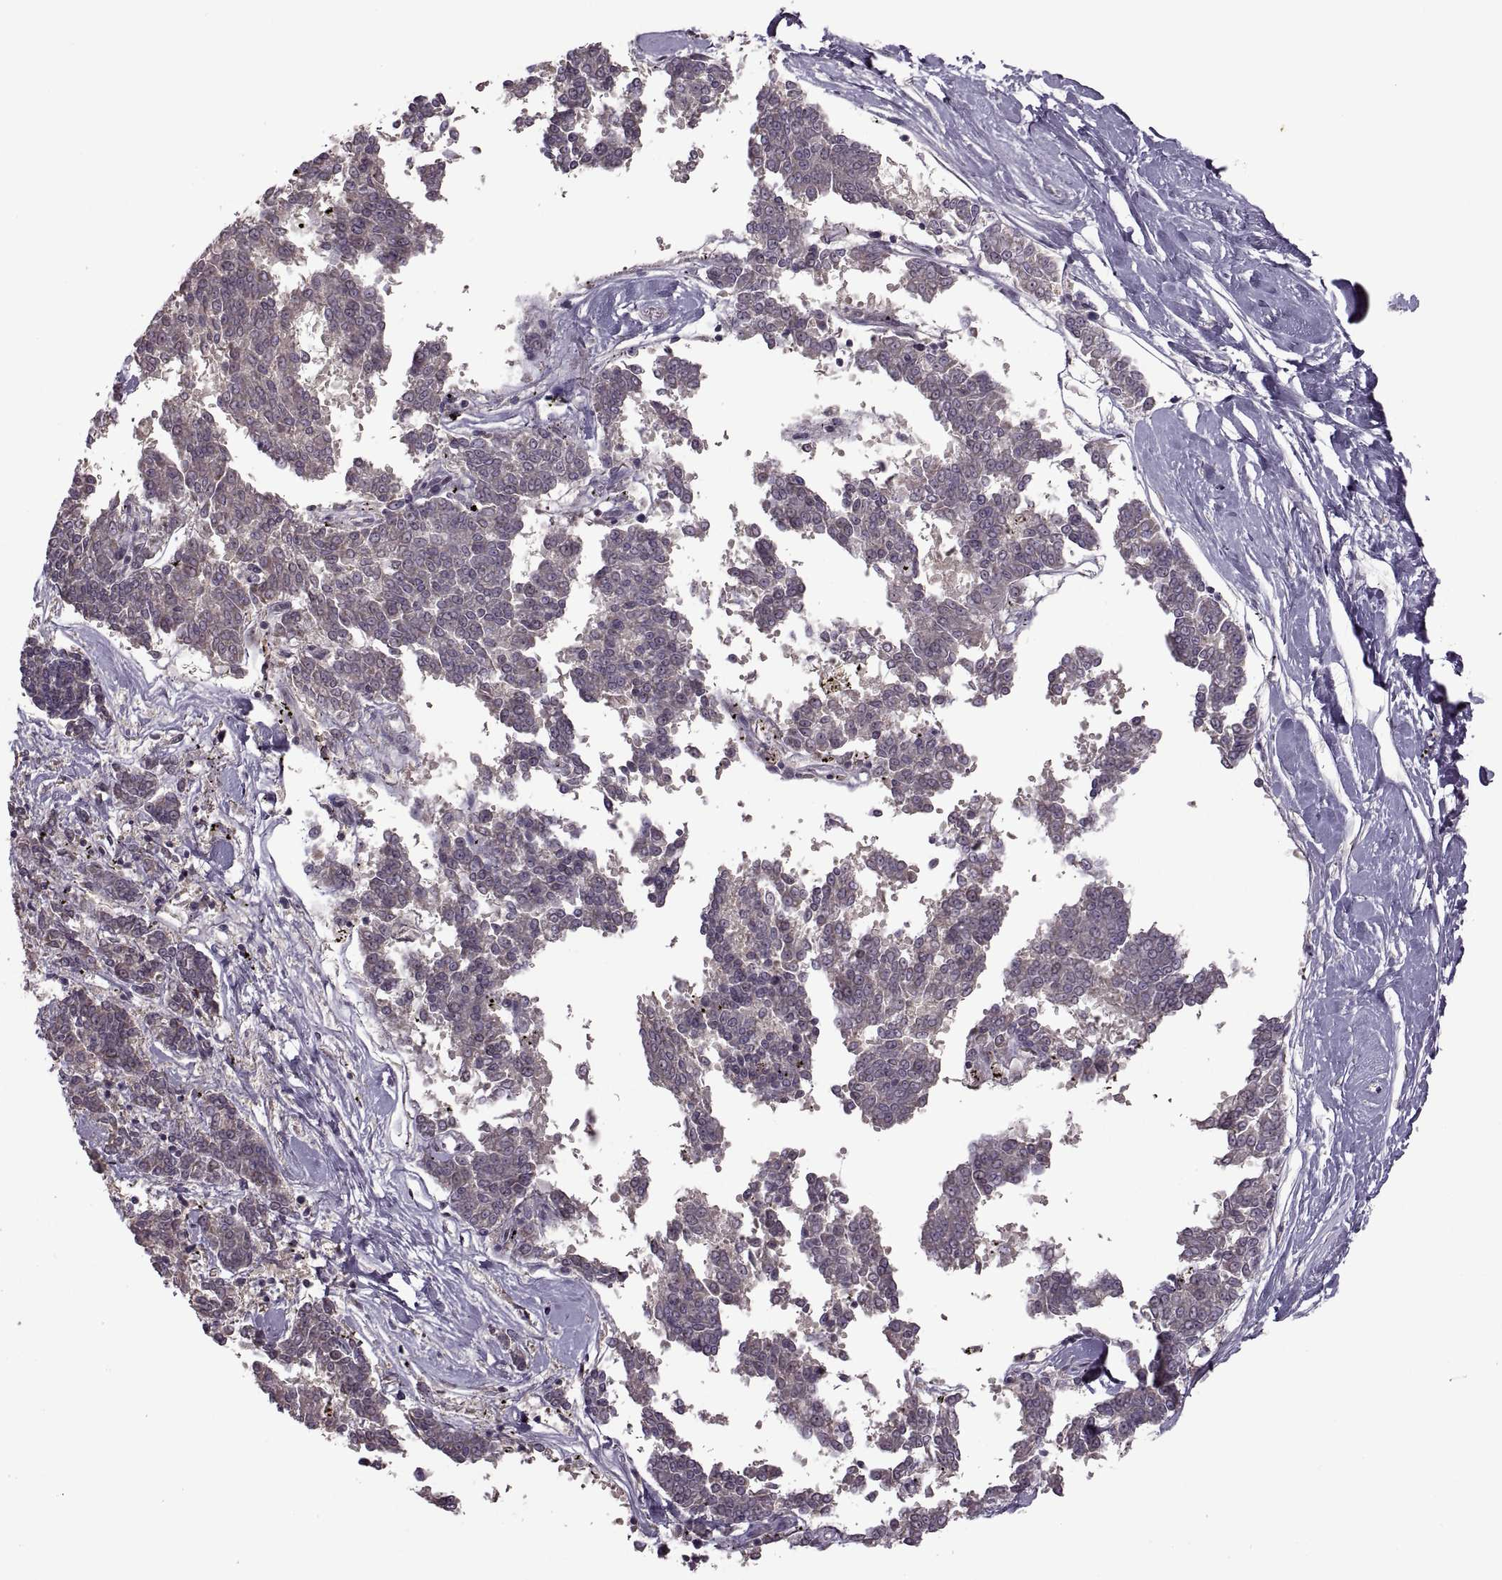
{"staining": {"intensity": "negative", "quantity": "none", "location": "none"}, "tissue": "melanoma", "cell_type": "Tumor cells", "image_type": "cancer", "snomed": [{"axis": "morphology", "description": "Malignant melanoma, NOS"}, {"axis": "topography", "description": "Skin"}], "caption": "The micrograph demonstrates no significant expression in tumor cells of malignant melanoma. (DAB (3,3'-diaminobenzidine) immunohistochemistry, high magnification).", "gene": "PIERCE1", "patient": {"sex": "female", "age": 72}}